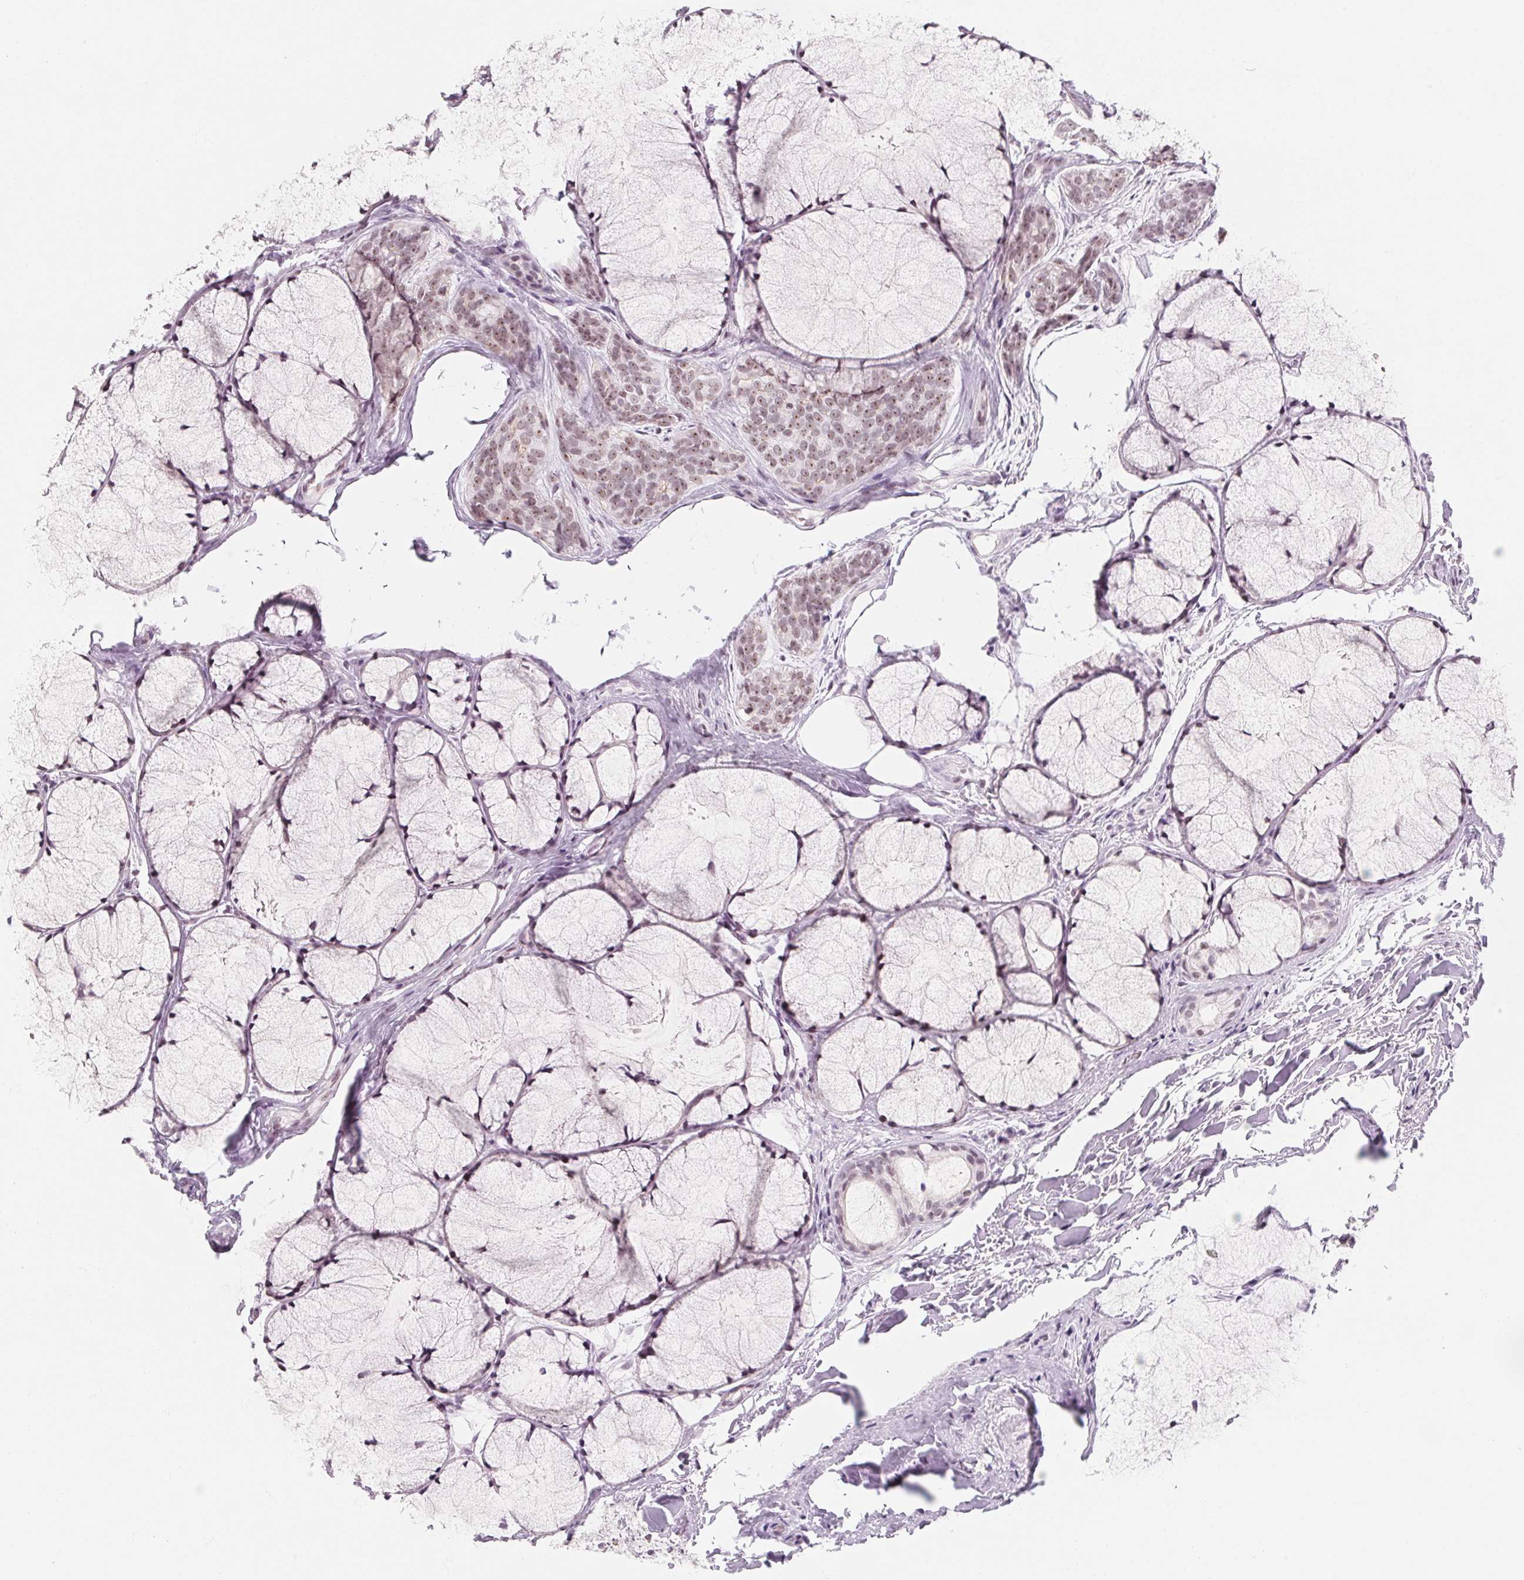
{"staining": {"intensity": "weak", "quantity": "25%-75%", "location": "nuclear"}, "tissue": "head and neck cancer", "cell_type": "Tumor cells", "image_type": "cancer", "snomed": [{"axis": "morphology", "description": "Adenocarcinoma, NOS"}, {"axis": "topography", "description": "Head-Neck"}], "caption": "Head and neck cancer stained with a brown dye demonstrates weak nuclear positive staining in about 25%-75% of tumor cells.", "gene": "ZIC4", "patient": {"sex": "male", "age": 66}}